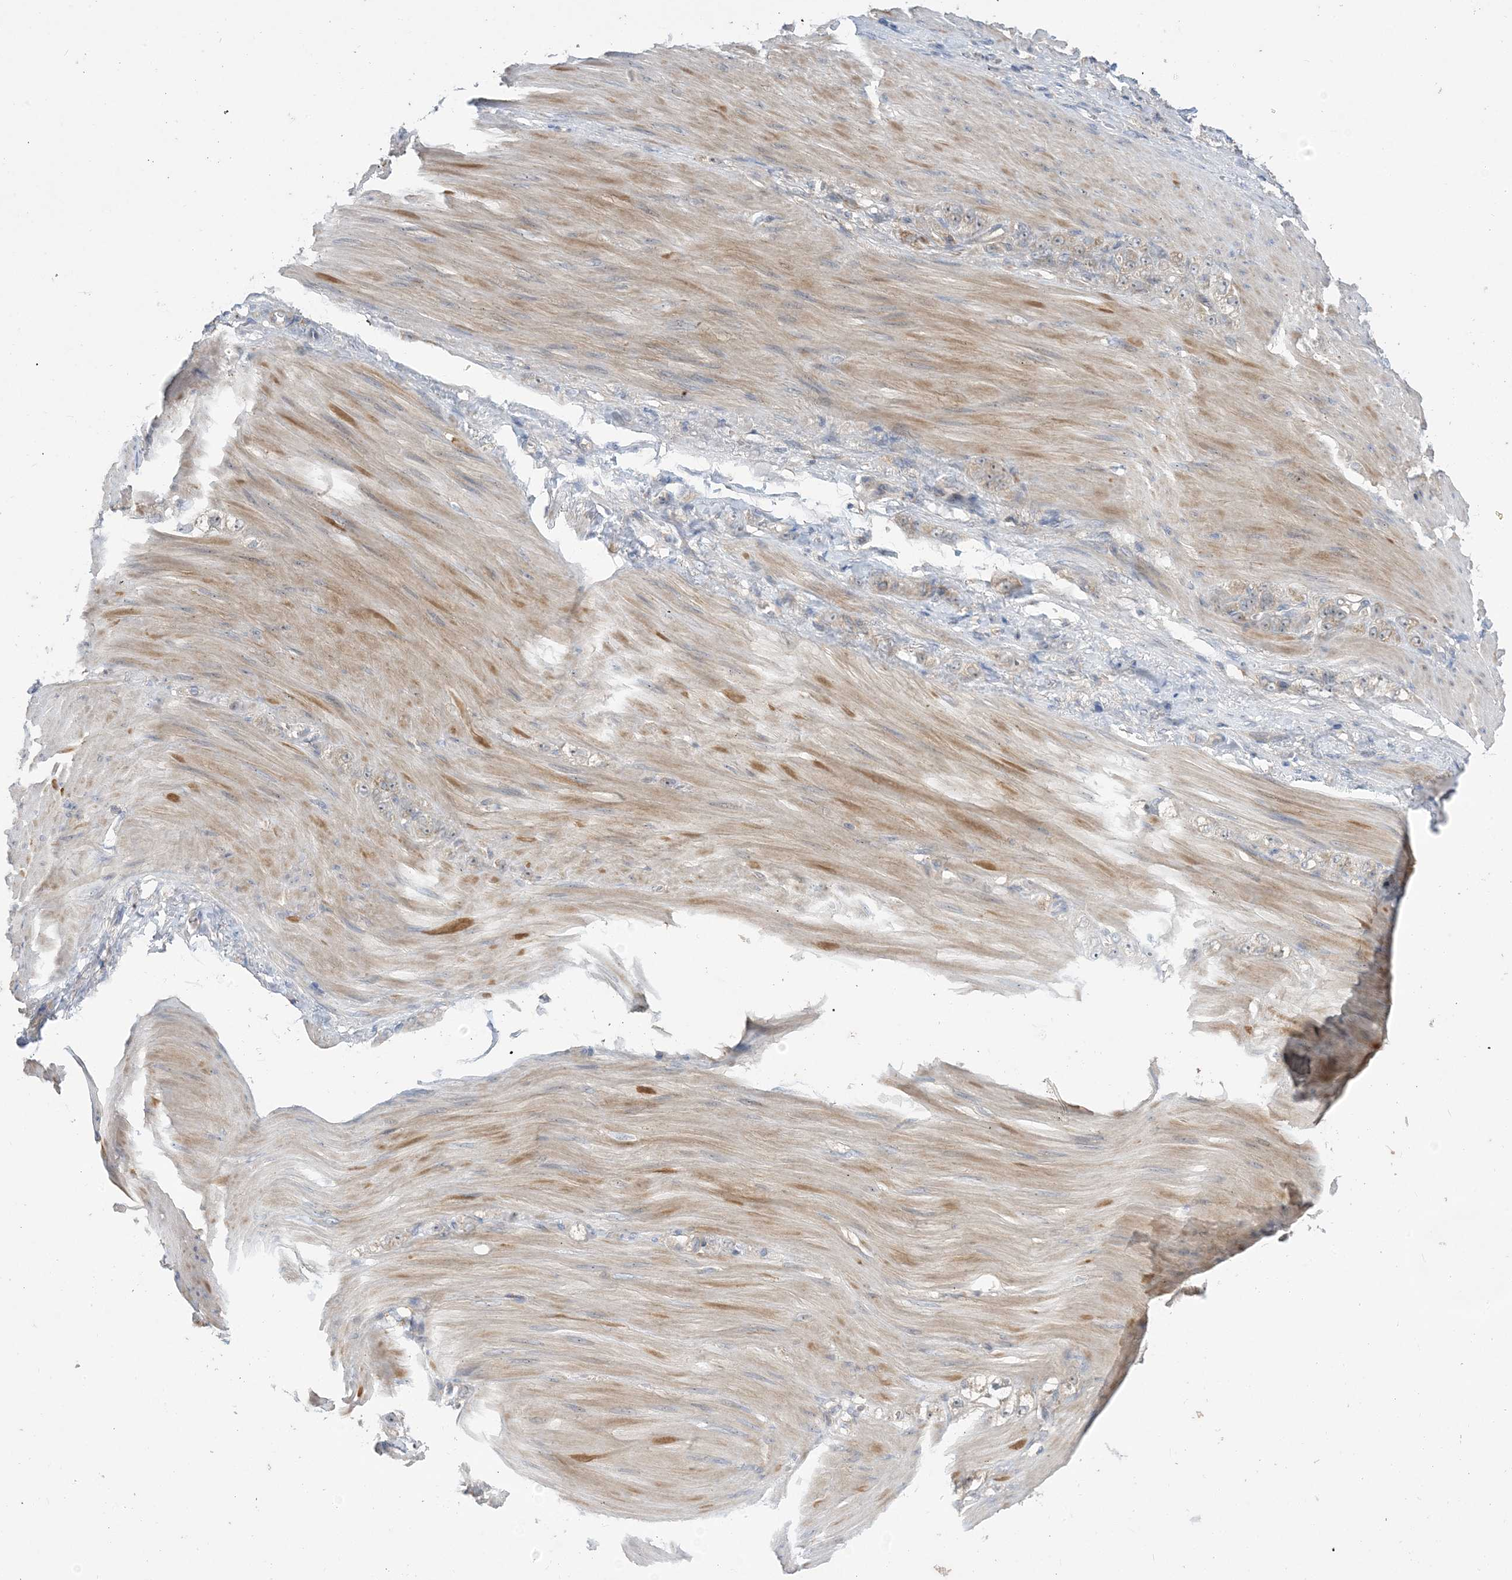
{"staining": {"intensity": "negative", "quantity": "none", "location": "none"}, "tissue": "stomach cancer", "cell_type": "Tumor cells", "image_type": "cancer", "snomed": [{"axis": "morphology", "description": "Normal tissue, NOS"}, {"axis": "morphology", "description": "Adenocarcinoma, NOS"}, {"axis": "topography", "description": "Stomach"}], "caption": "Tumor cells are negative for protein expression in human adenocarcinoma (stomach).", "gene": "AOC1", "patient": {"sex": "male", "age": 82}}